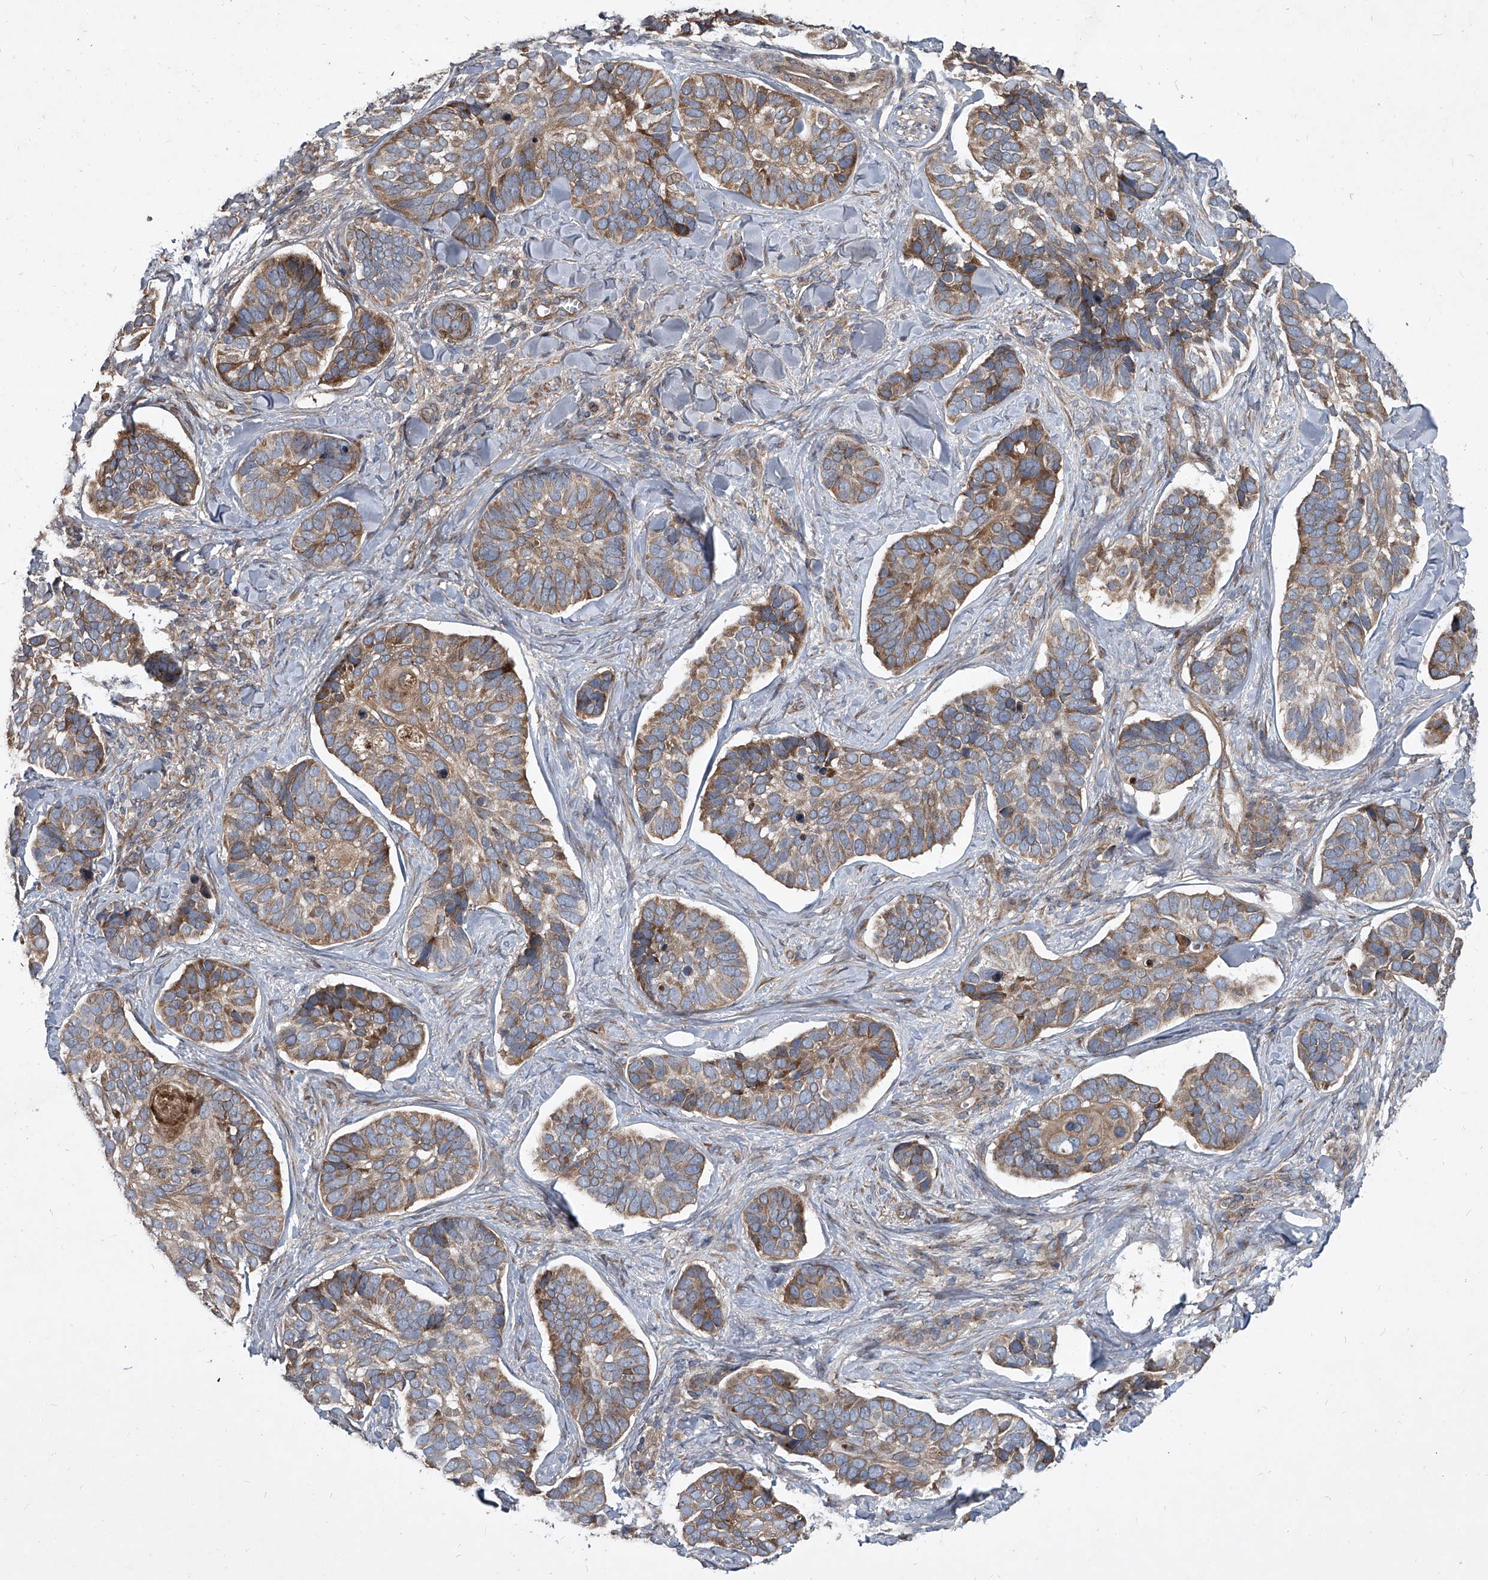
{"staining": {"intensity": "moderate", "quantity": "25%-75%", "location": "cytoplasmic/membranous"}, "tissue": "skin cancer", "cell_type": "Tumor cells", "image_type": "cancer", "snomed": [{"axis": "morphology", "description": "Basal cell carcinoma"}, {"axis": "topography", "description": "Skin"}], "caption": "The image exhibits immunohistochemical staining of skin basal cell carcinoma. There is moderate cytoplasmic/membranous staining is identified in approximately 25%-75% of tumor cells.", "gene": "EVA1C", "patient": {"sex": "male", "age": 62}}